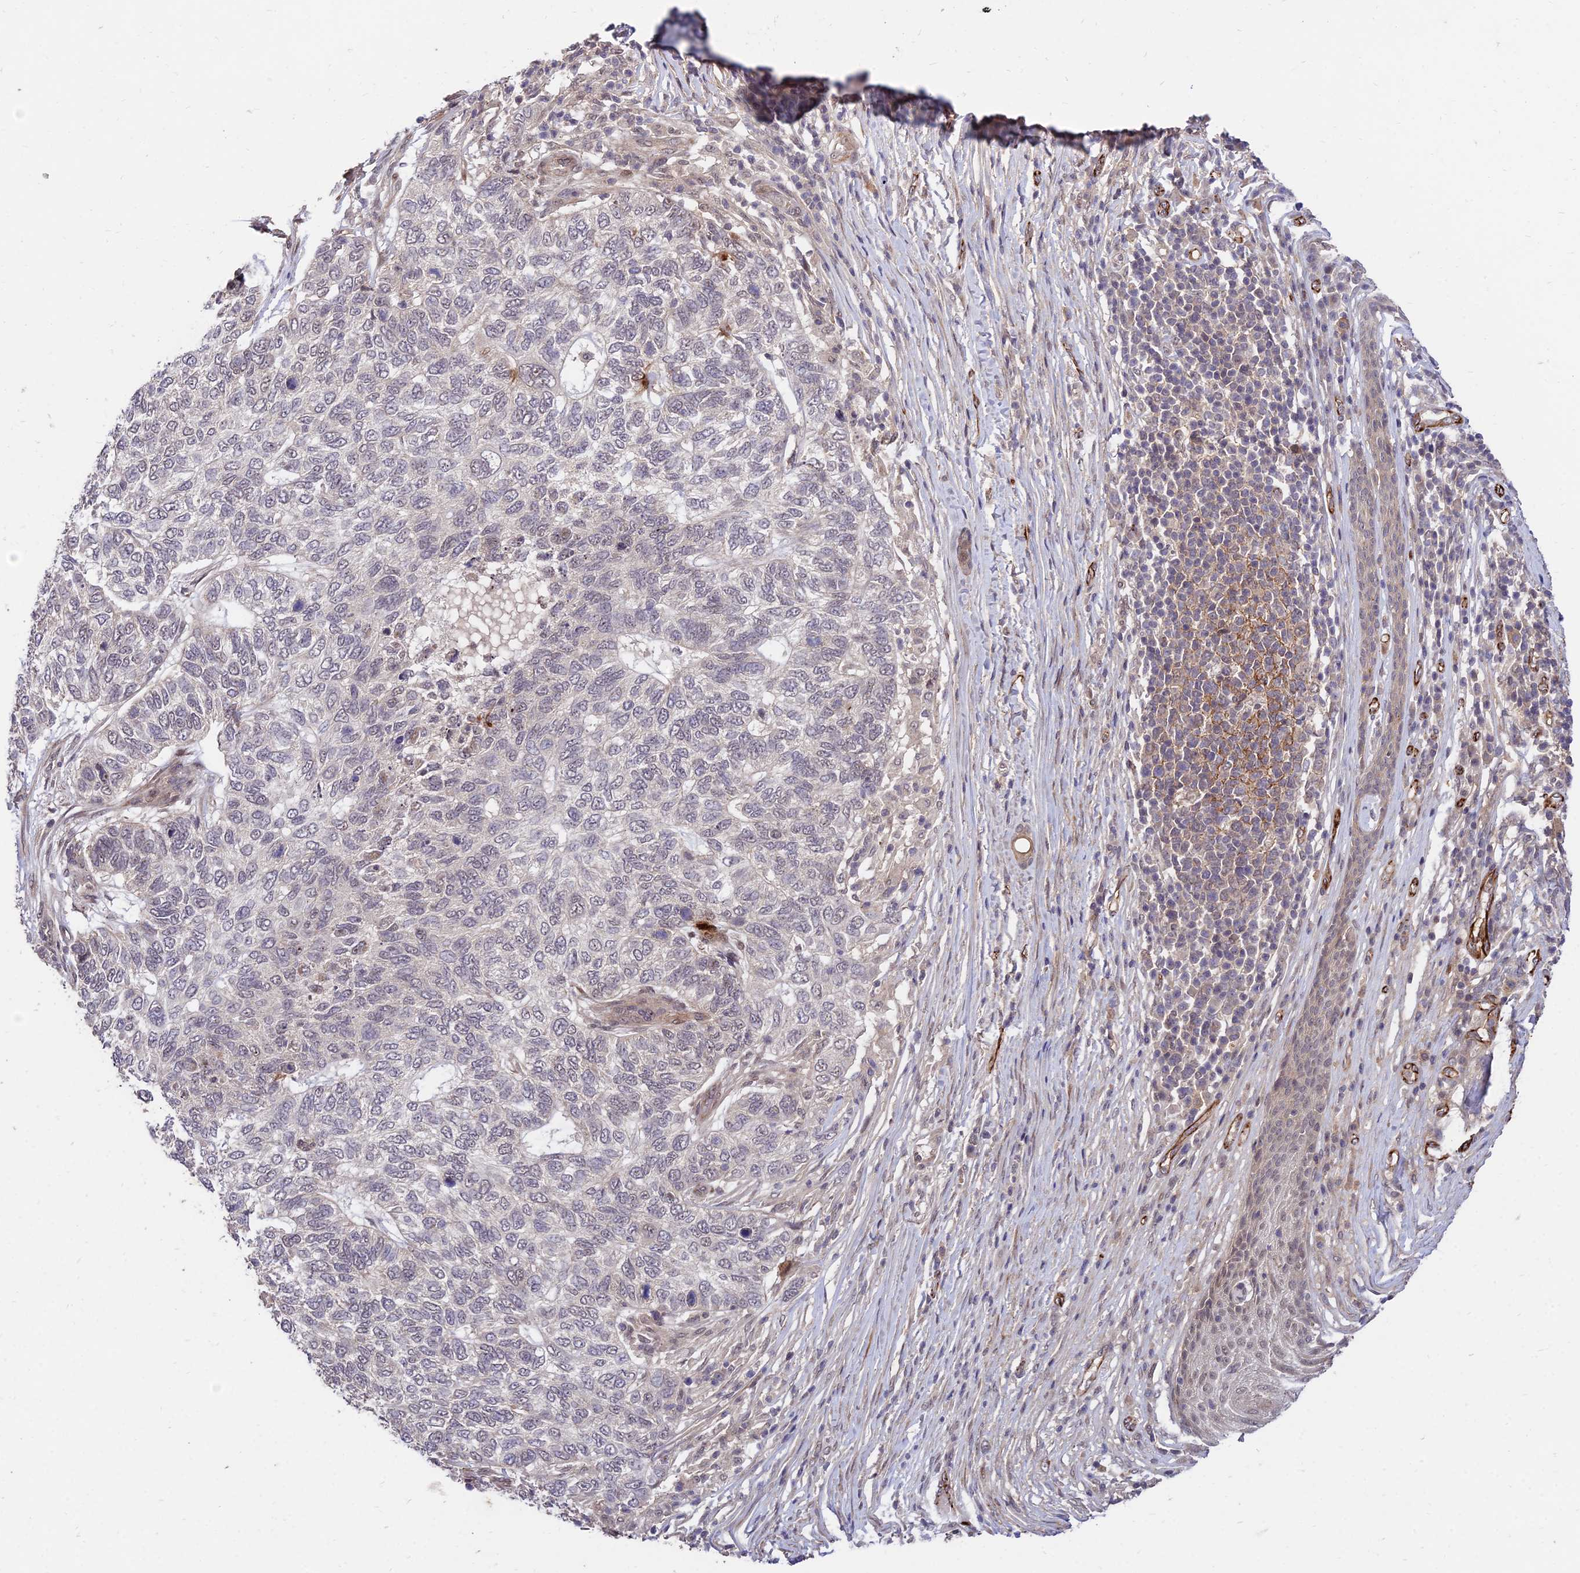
{"staining": {"intensity": "negative", "quantity": "none", "location": "none"}, "tissue": "skin cancer", "cell_type": "Tumor cells", "image_type": "cancer", "snomed": [{"axis": "morphology", "description": "Basal cell carcinoma"}, {"axis": "topography", "description": "Skin"}], "caption": "A micrograph of human basal cell carcinoma (skin) is negative for staining in tumor cells. (DAB (3,3'-diaminobenzidine) immunohistochemistry (IHC) with hematoxylin counter stain).", "gene": "ZNF85", "patient": {"sex": "female", "age": 65}}